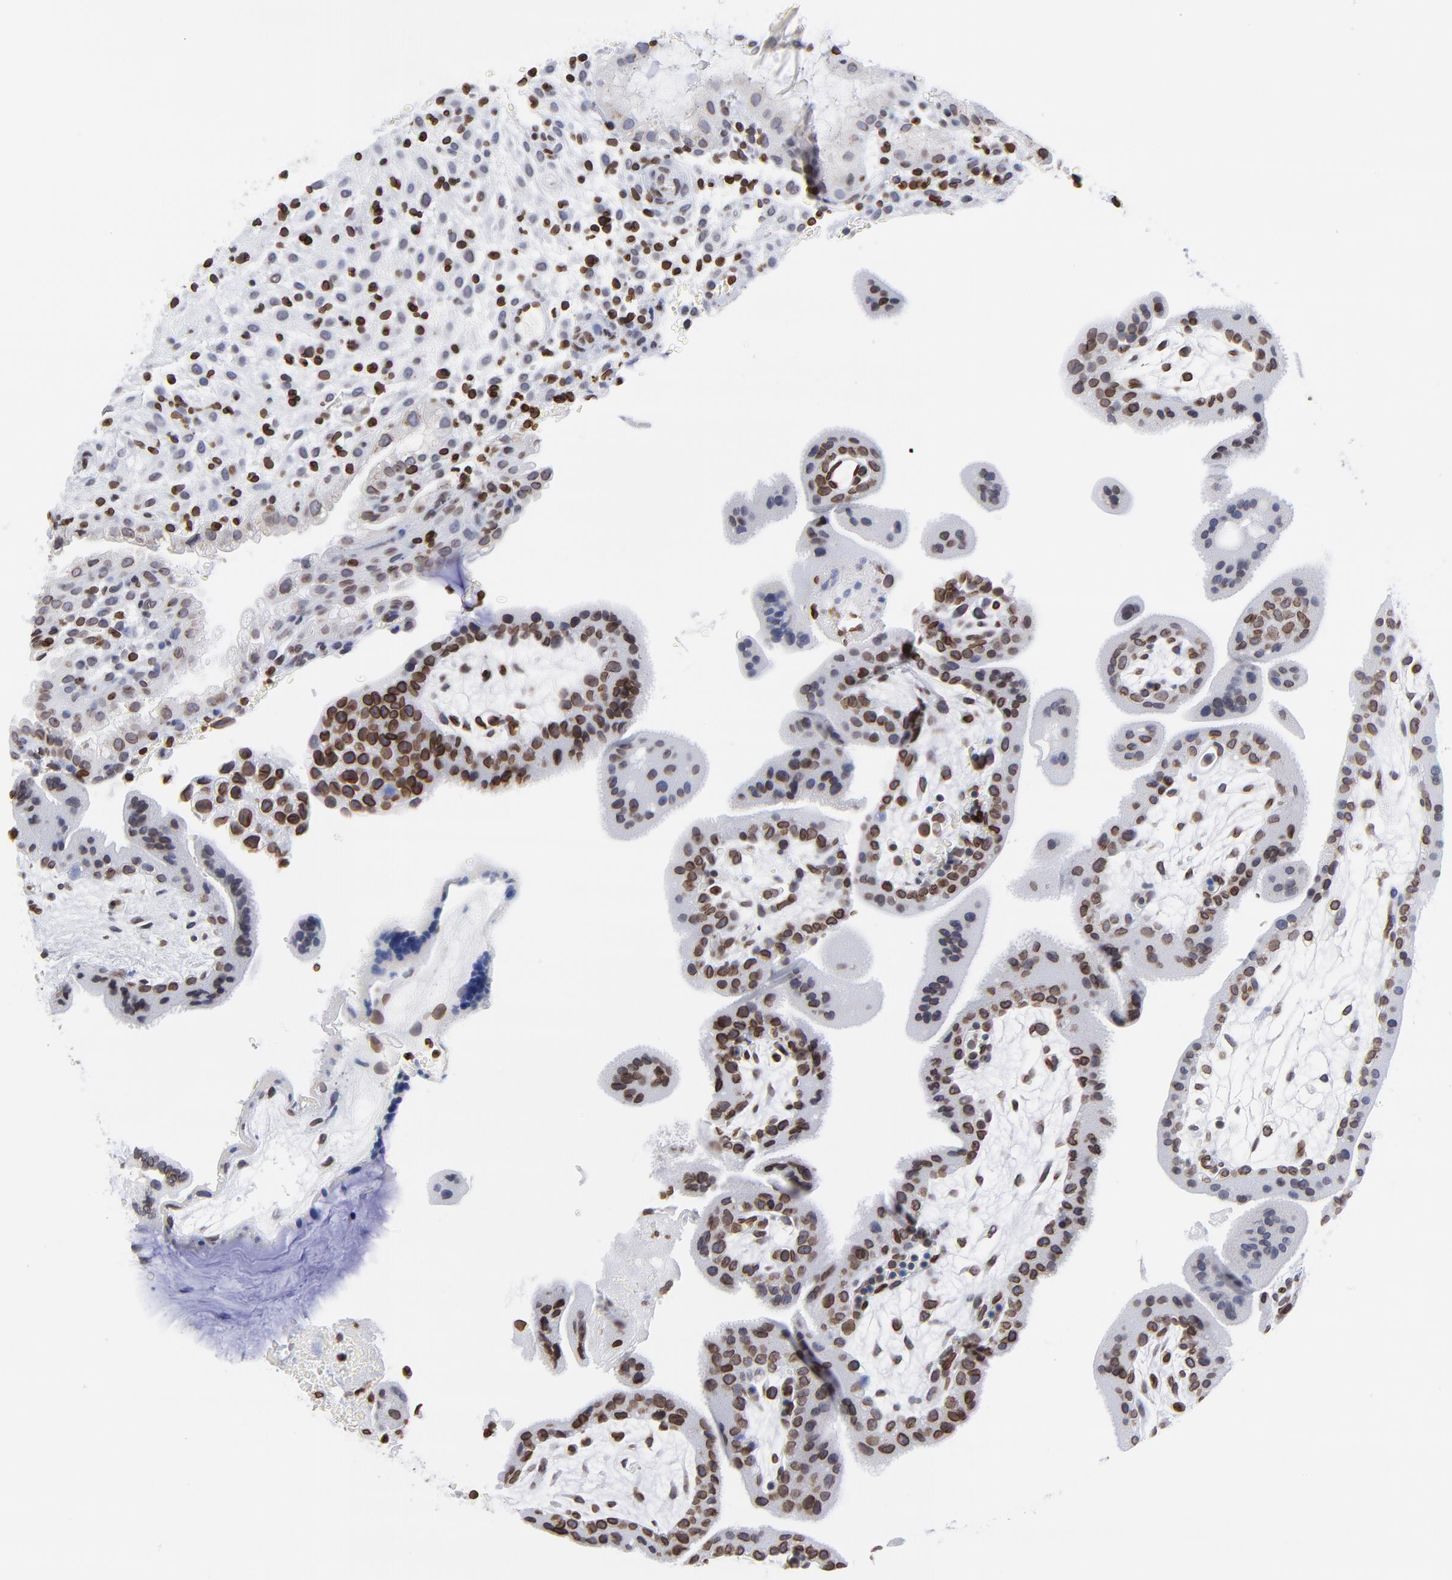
{"staining": {"intensity": "strong", "quantity": ">75%", "location": "cytoplasmic/membranous,nuclear"}, "tissue": "placenta", "cell_type": "Decidual cells", "image_type": "normal", "snomed": [{"axis": "morphology", "description": "Normal tissue, NOS"}, {"axis": "topography", "description": "Placenta"}], "caption": "Placenta stained for a protein exhibits strong cytoplasmic/membranous,nuclear positivity in decidual cells. Nuclei are stained in blue.", "gene": "THAP7", "patient": {"sex": "female", "age": 35}}